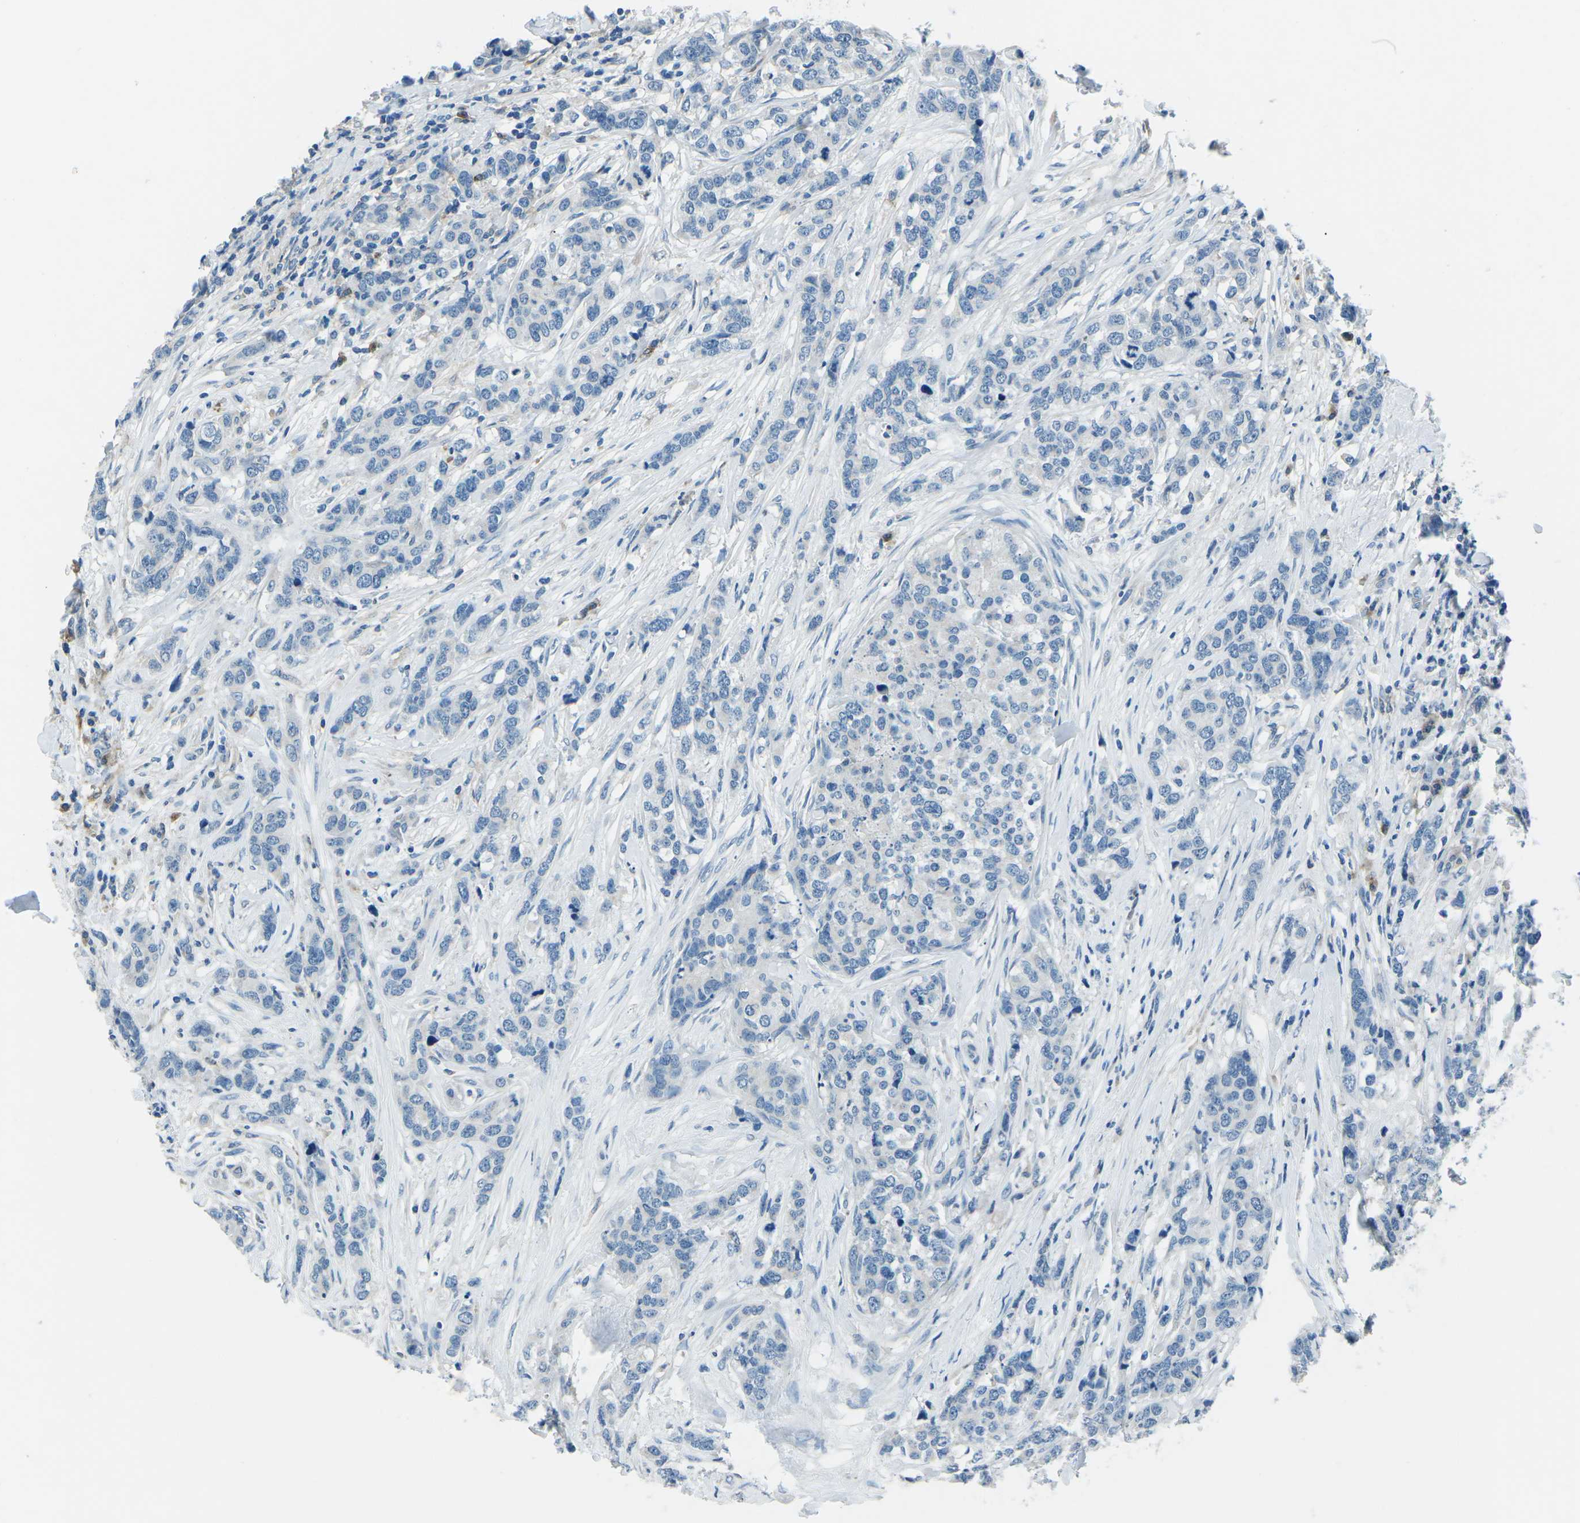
{"staining": {"intensity": "negative", "quantity": "none", "location": "none"}, "tissue": "breast cancer", "cell_type": "Tumor cells", "image_type": "cancer", "snomed": [{"axis": "morphology", "description": "Lobular carcinoma"}, {"axis": "topography", "description": "Breast"}], "caption": "High magnification brightfield microscopy of breast lobular carcinoma stained with DAB (brown) and counterstained with hematoxylin (blue): tumor cells show no significant positivity.", "gene": "CD1D", "patient": {"sex": "female", "age": 59}}